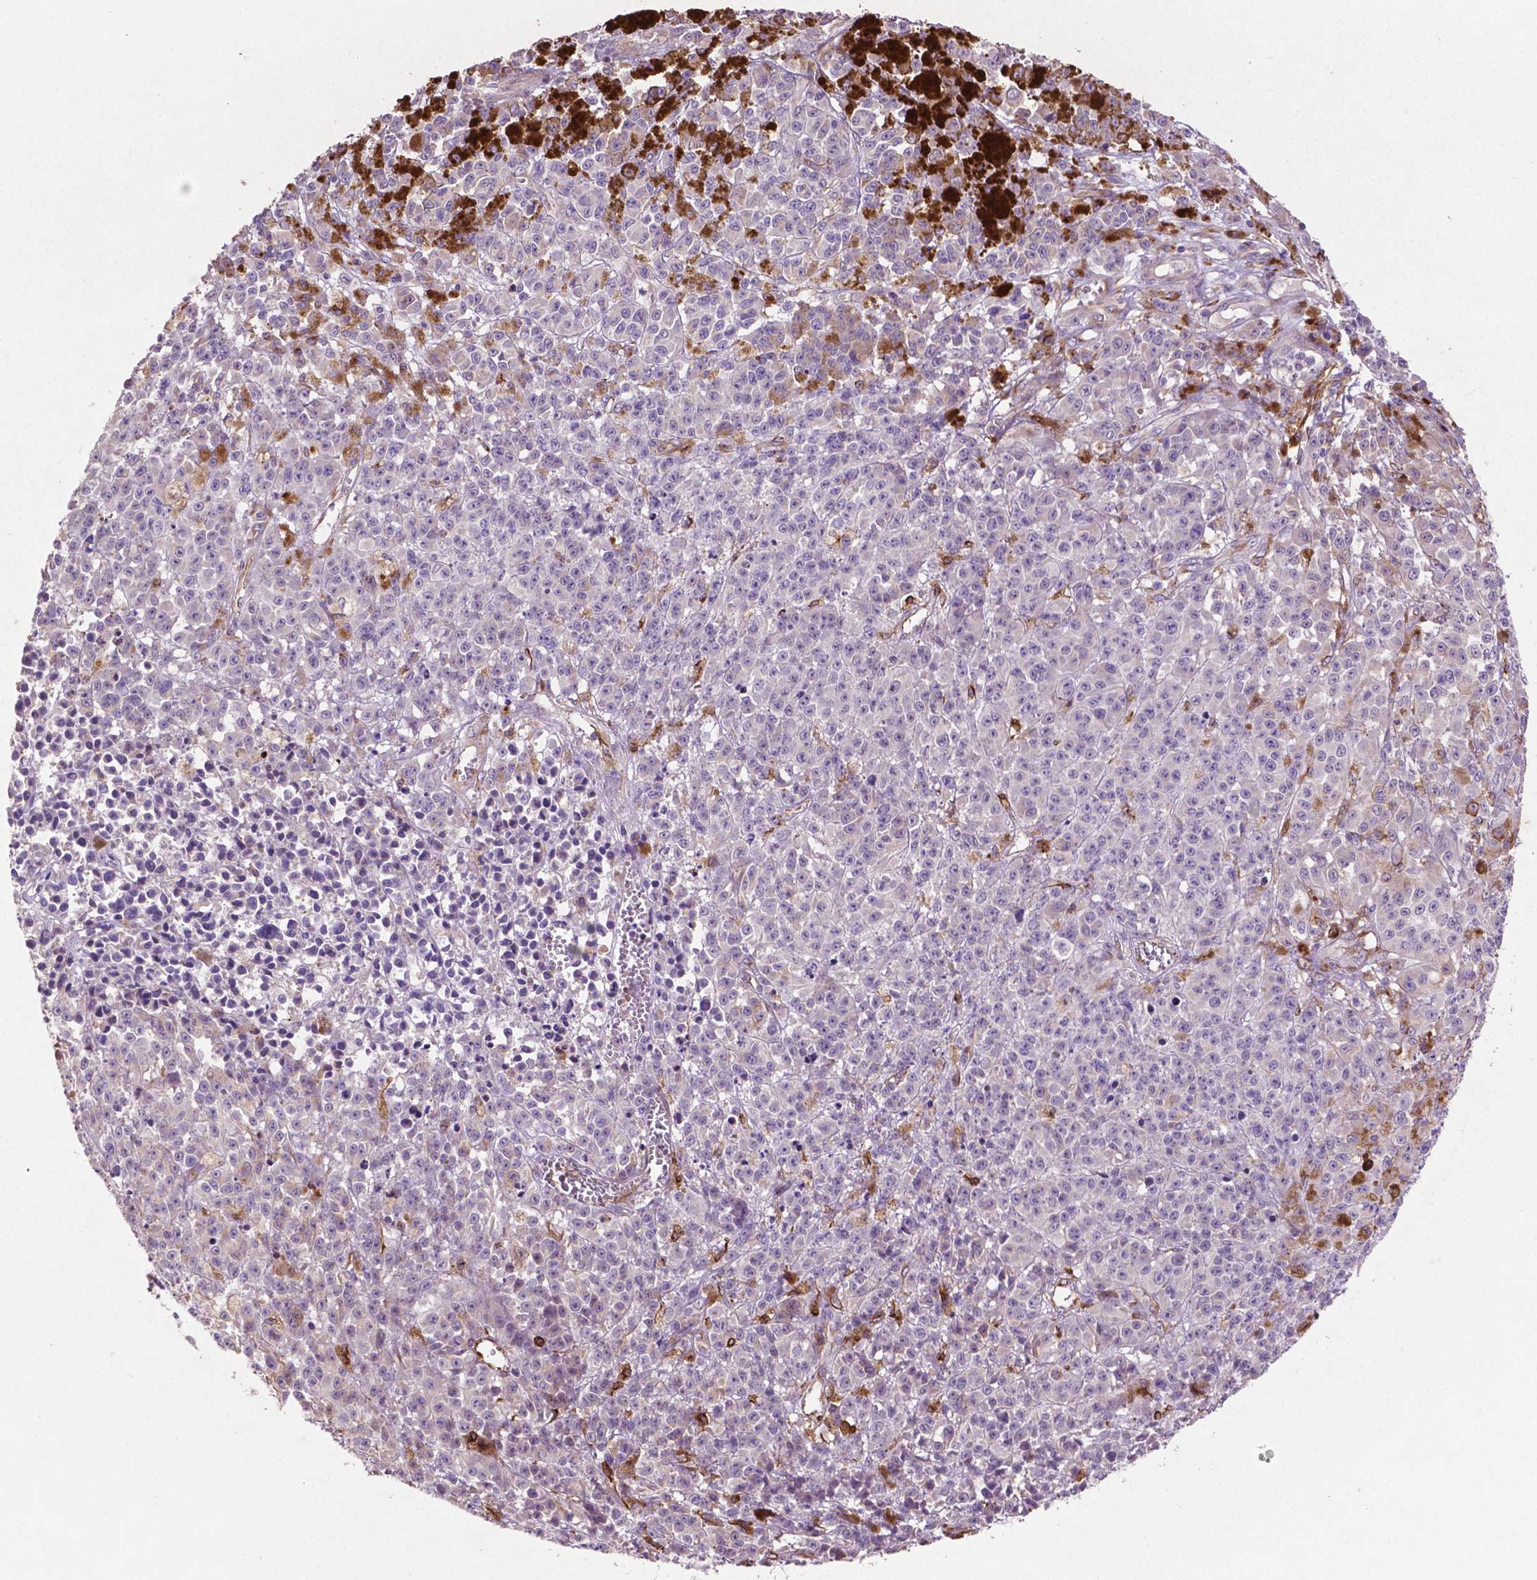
{"staining": {"intensity": "negative", "quantity": "none", "location": "none"}, "tissue": "melanoma", "cell_type": "Tumor cells", "image_type": "cancer", "snomed": [{"axis": "morphology", "description": "Malignant melanoma, NOS"}, {"axis": "topography", "description": "Skin"}], "caption": "Image shows no protein staining in tumor cells of malignant melanoma tissue.", "gene": "MBTPS1", "patient": {"sex": "female", "age": 58}}